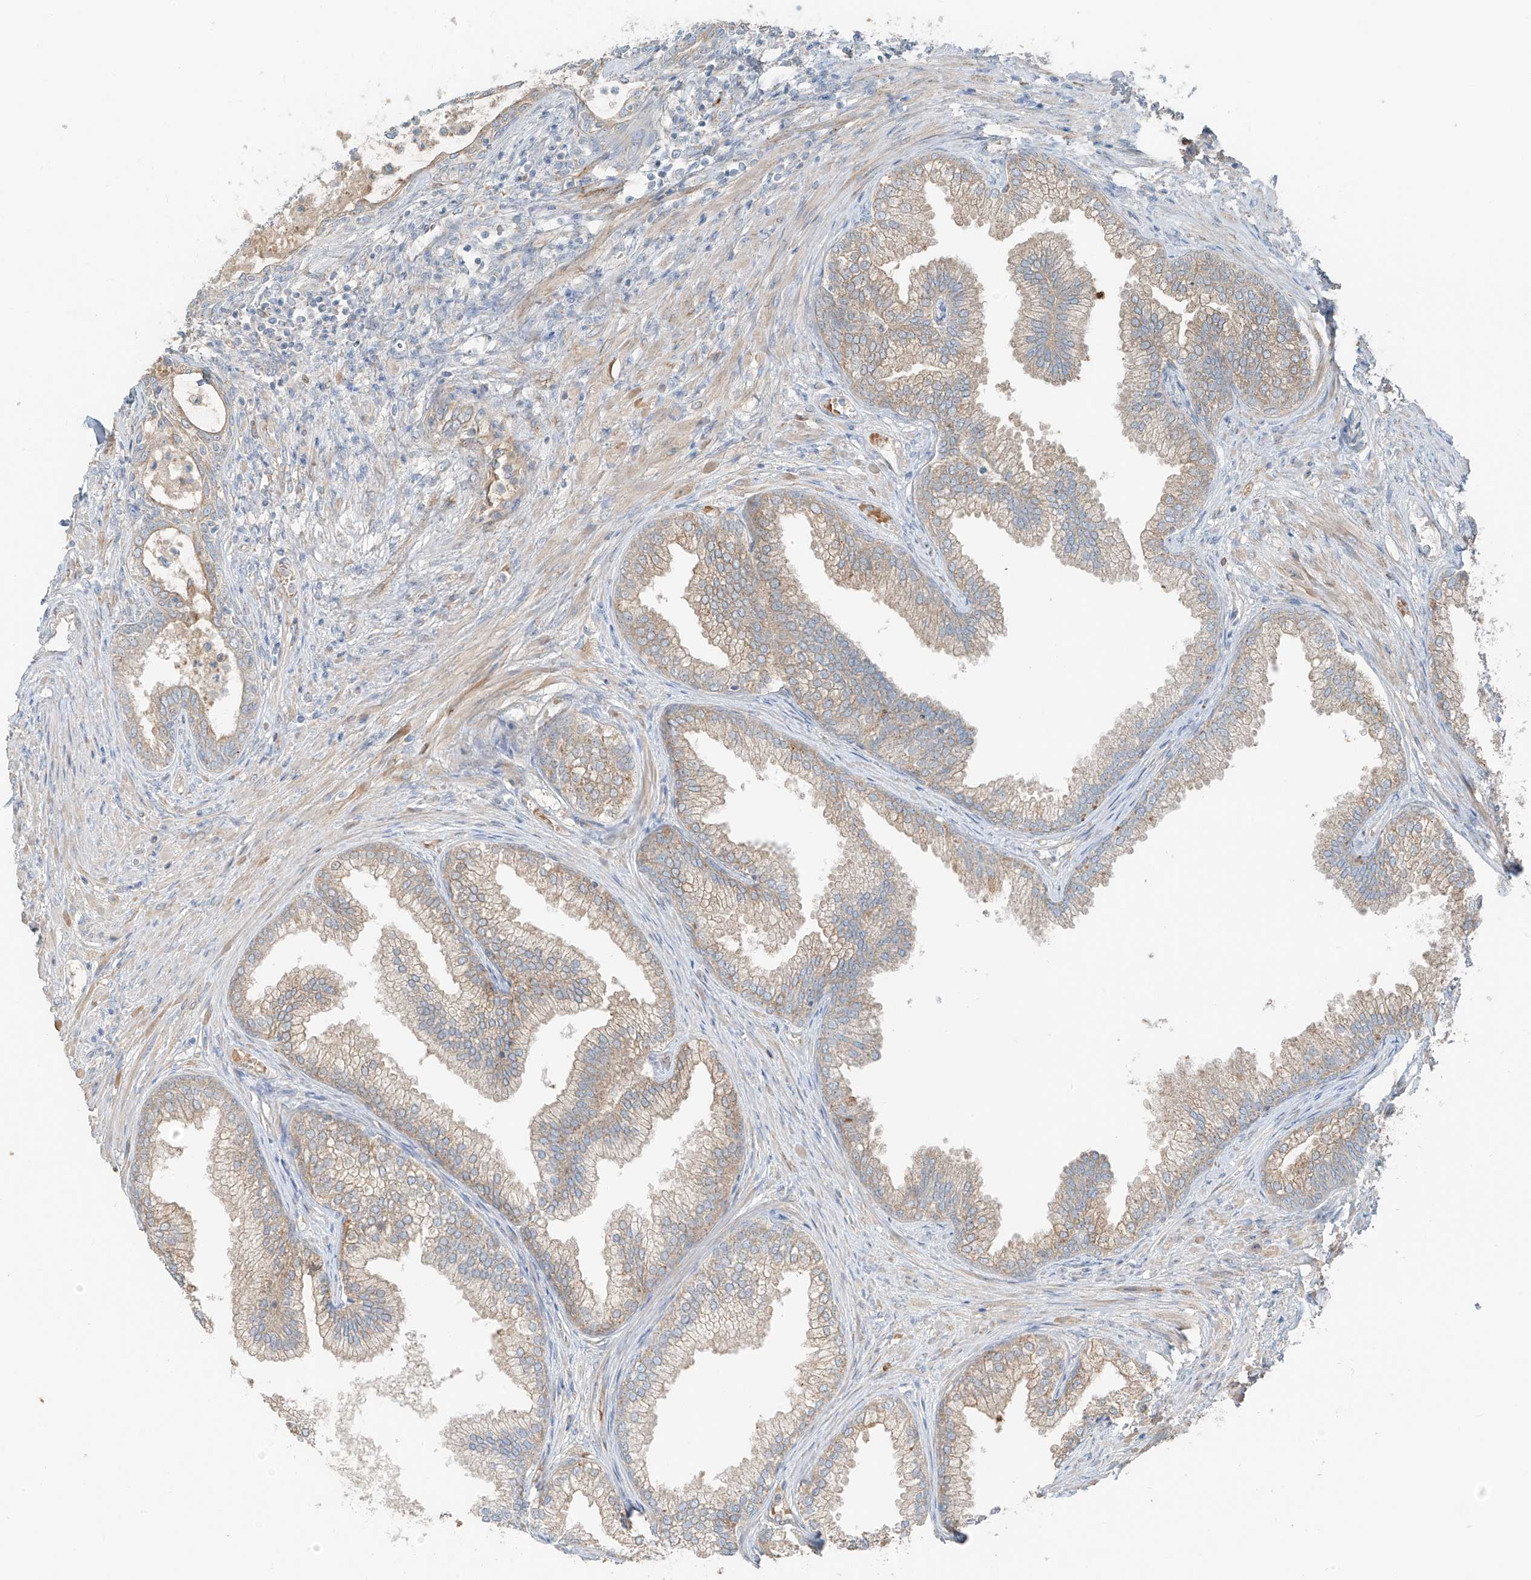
{"staining": {"intensity": "weak", "quantity": "<25%", "location": "cytoplasmic/membranous"}, "tissue": "prostate", "cell_type": "Glandular cells", "image_type": "normal", "snomed": [{"axis": "morphology", "description": "Normal tissue, NOS"}, {"axis": "topography", "description": "Prostate"}], "caption": "There is no significant positivity in glandular cells of prostate. (DAB immunohistochemistry (IHC), high magnification).", "gene": "FSTL1", "patient": {"sex": "male", "age": 76}}